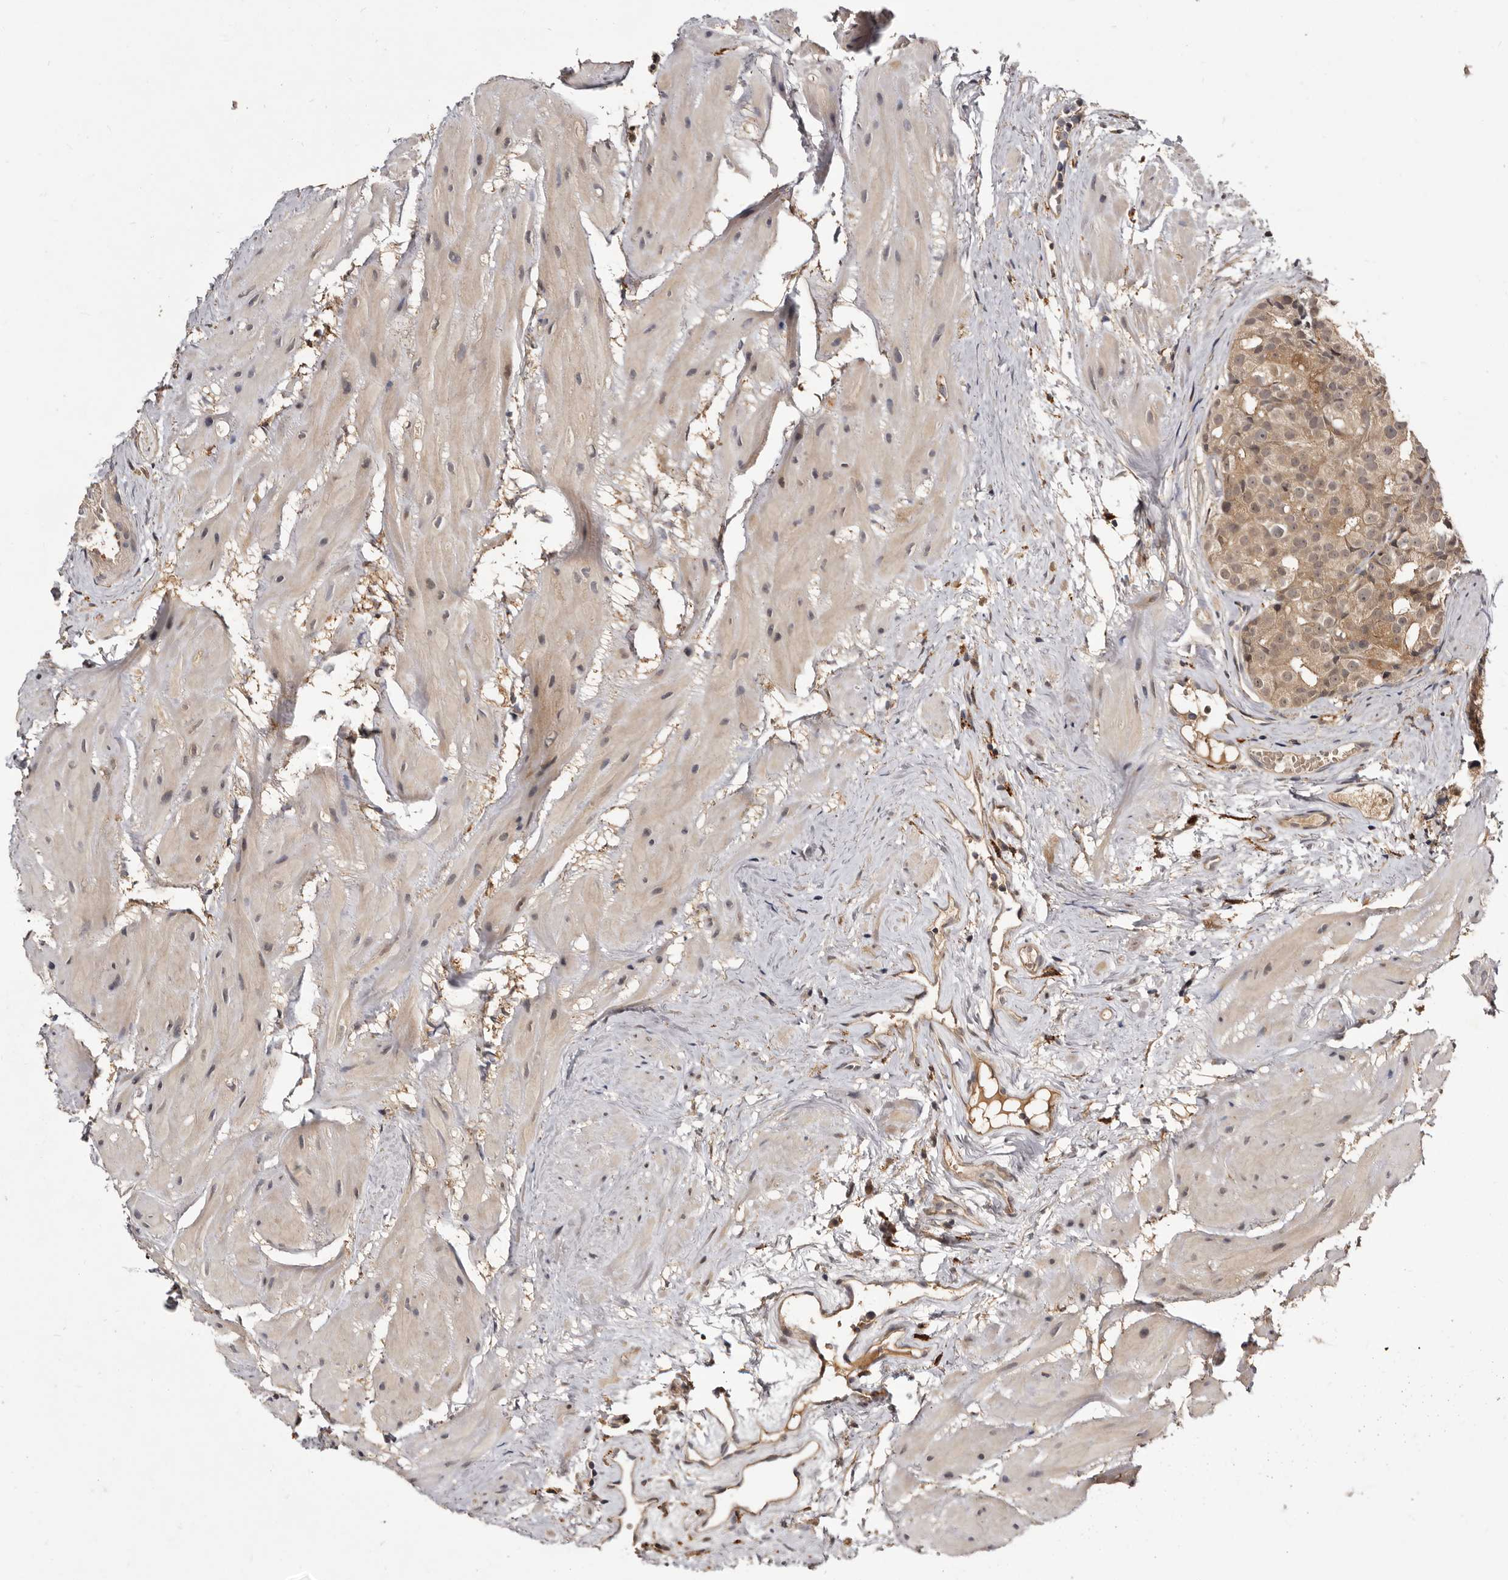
{"staining": {"intensity": "weak", "quantity": ">75%", "location": "cytoplasmic/membranous"}, "tissue": "prostate cancer", "cell_type": "Tumor cells", "image_type": "cancer", "snomed": [{"axis": "morphology", "description": "Adenocarcinoma, Low grade"}, {"axis": "topography", "description": "Prostate"}], "caption": "Approximately >75% of tumor cells in human prostate cancer (low-grade adenocarcinoma) reveal weak cytoplasmic/membranous protein positivity as visualized by brown immunohistochemical staining.", "gene": "INAVA", "patient": {"sex": "male", "age": 88}}